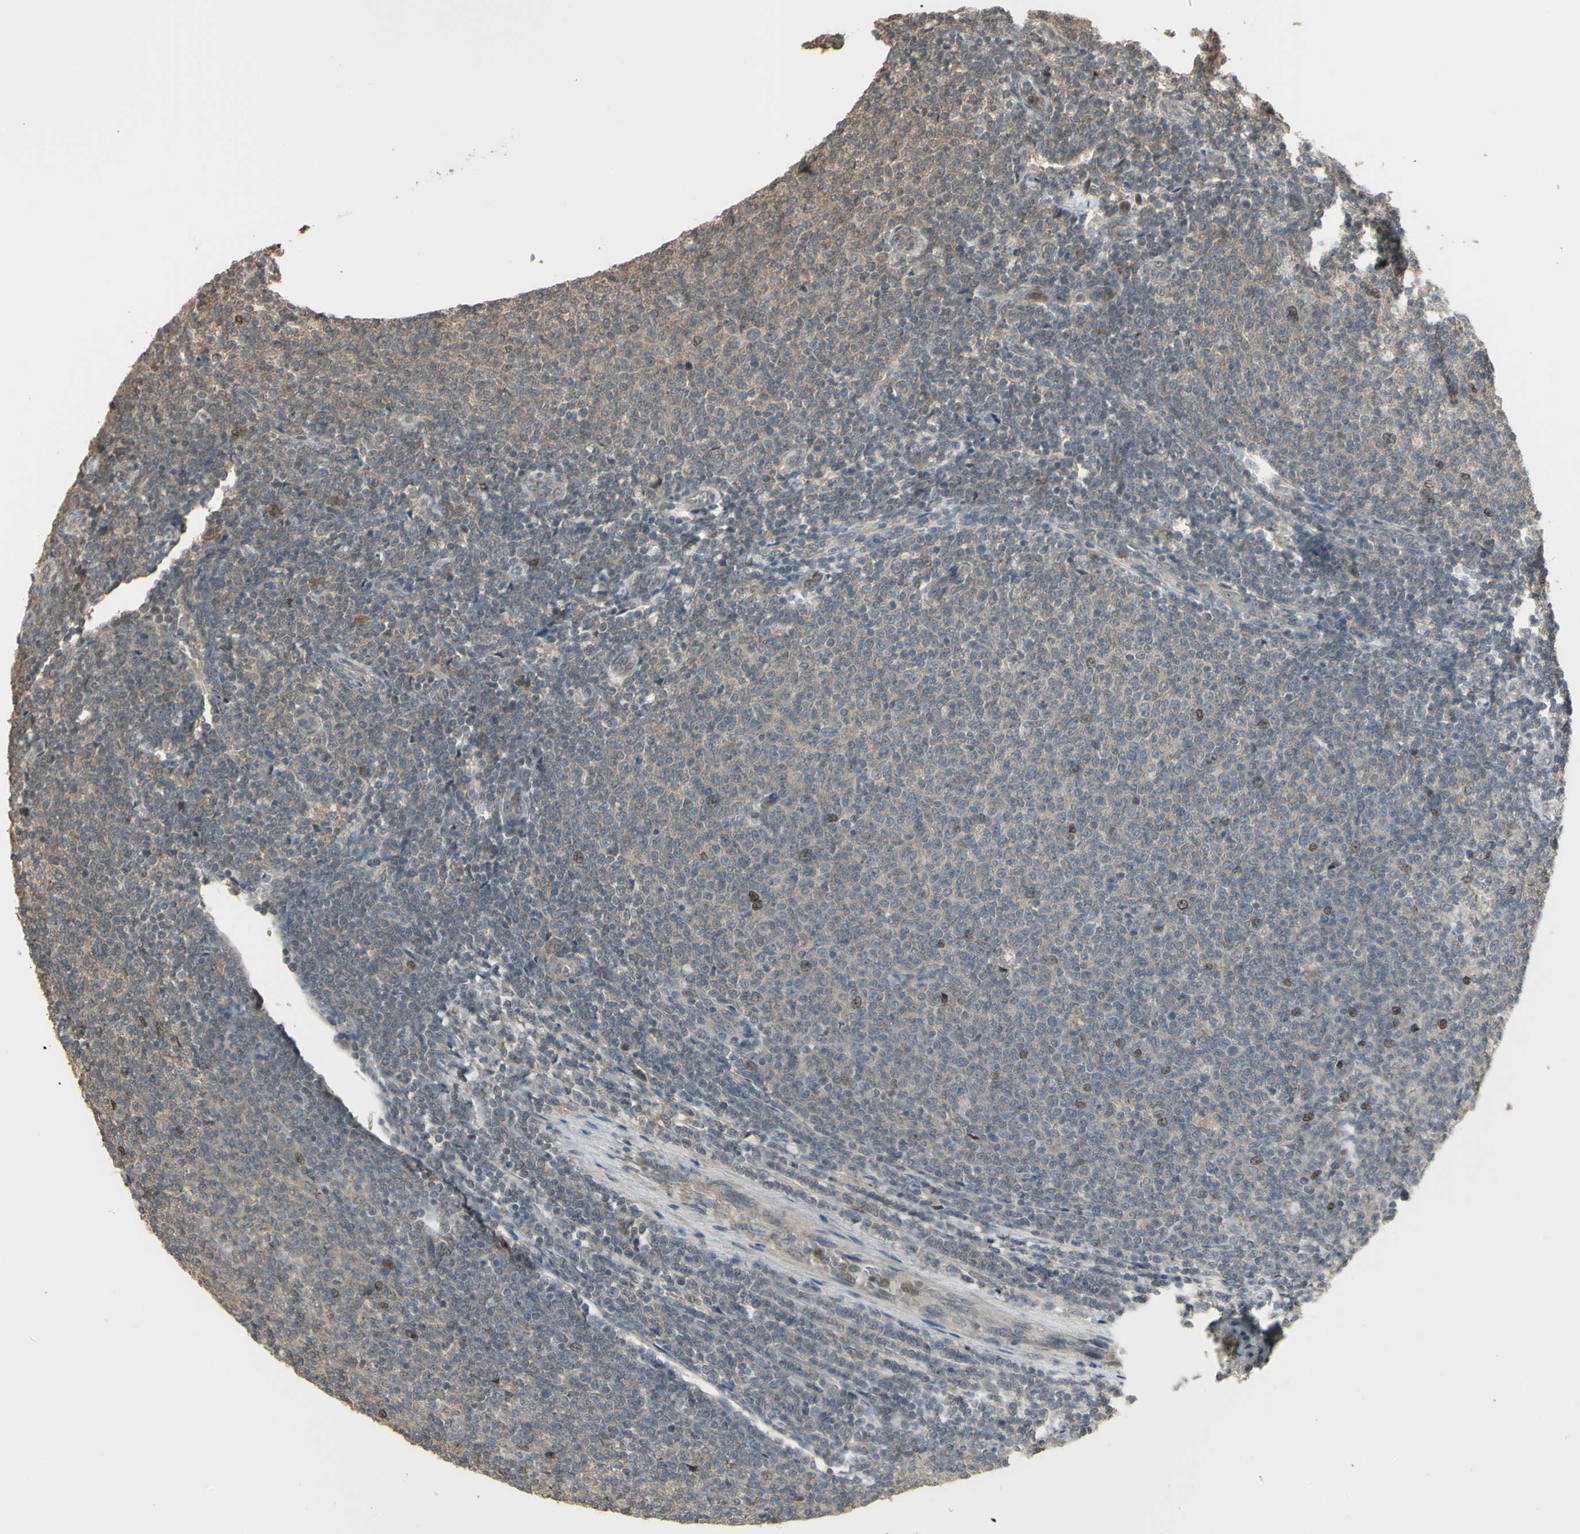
{"staining": {"intensity": "weak", "quantity": "<25%", "location": "nuclear"}, "tissue": "lymphoma", "cell_type": "Tumor cells", "image_type": "cancer", "snomed": [{"axis": "morphology", "description": "Malignant lymphoma, non-Hodgkin's type, Low grade"}, {"axis": "topography", "description": "Lymph node"}], "caption": "A high-resolution photomicrograph shows immunohistochemistry staining of low-grade malignant lymphoma, non-Hodgkin's type, which displays no significant staining in tumor cells.", "gene": "GNAS", "patient": {"sex": "male", "age": 66}}